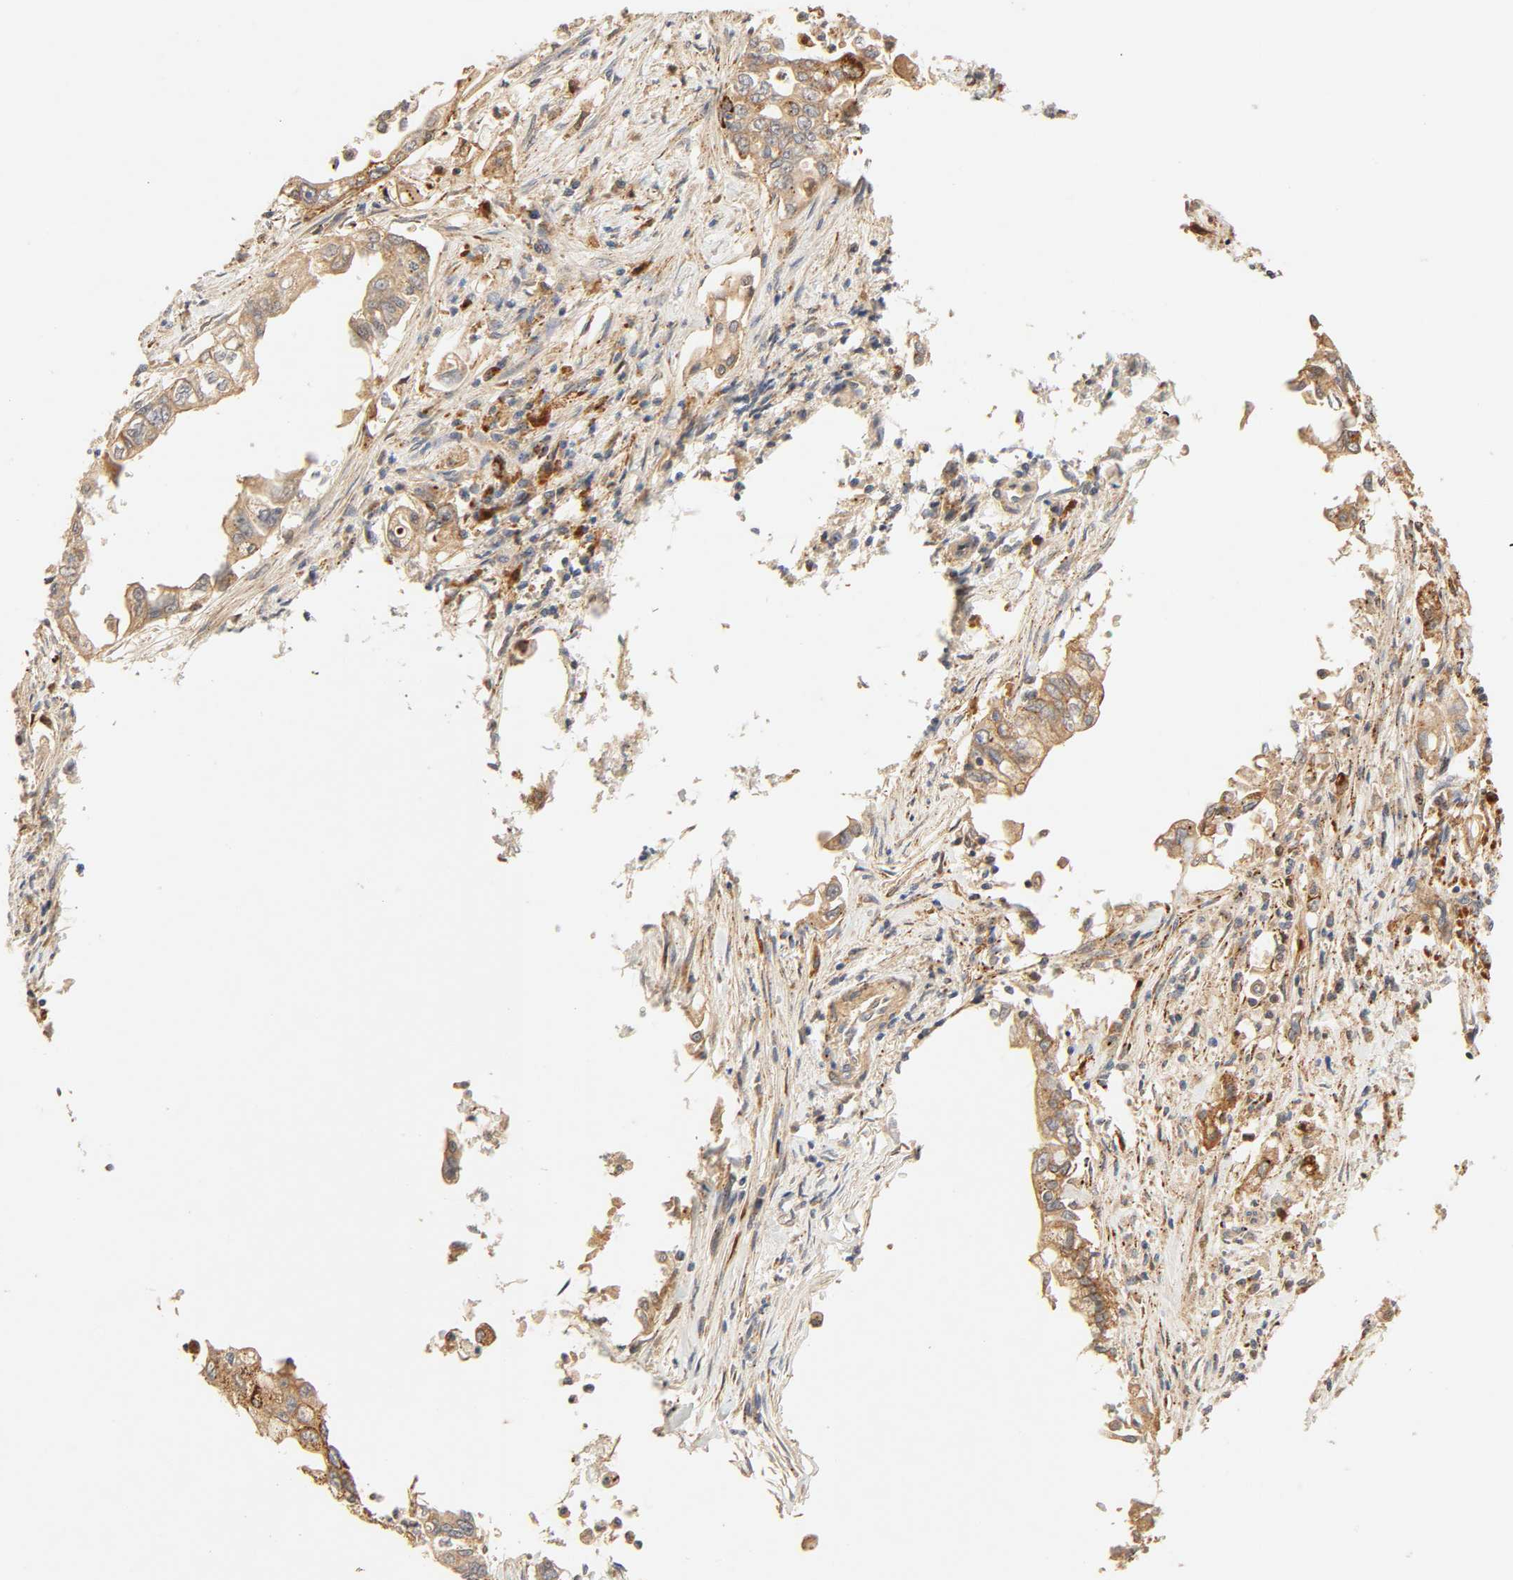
{"staining": {"intensity": "moderate", "quantity": ">75%", "location": "cytoplasmic/membranous"}, "tissue": "pancreatic cancer", "cell_type": "Tumor cells", "image_type": "cancer", "snomed": [{"axis": "morphology", "description": "Normal tissue, NOS"}, {"axis": "topography", "description": "Pancreas"}], "caption": "Approximately >75% of tumor cells in pancreatic cancer show moderate cytoplasmic/membranous protein staining as visualized by brown immunohistochemical staining.", "gene": "MAPK6", "patient": {"sex": "male", "age": 42}}